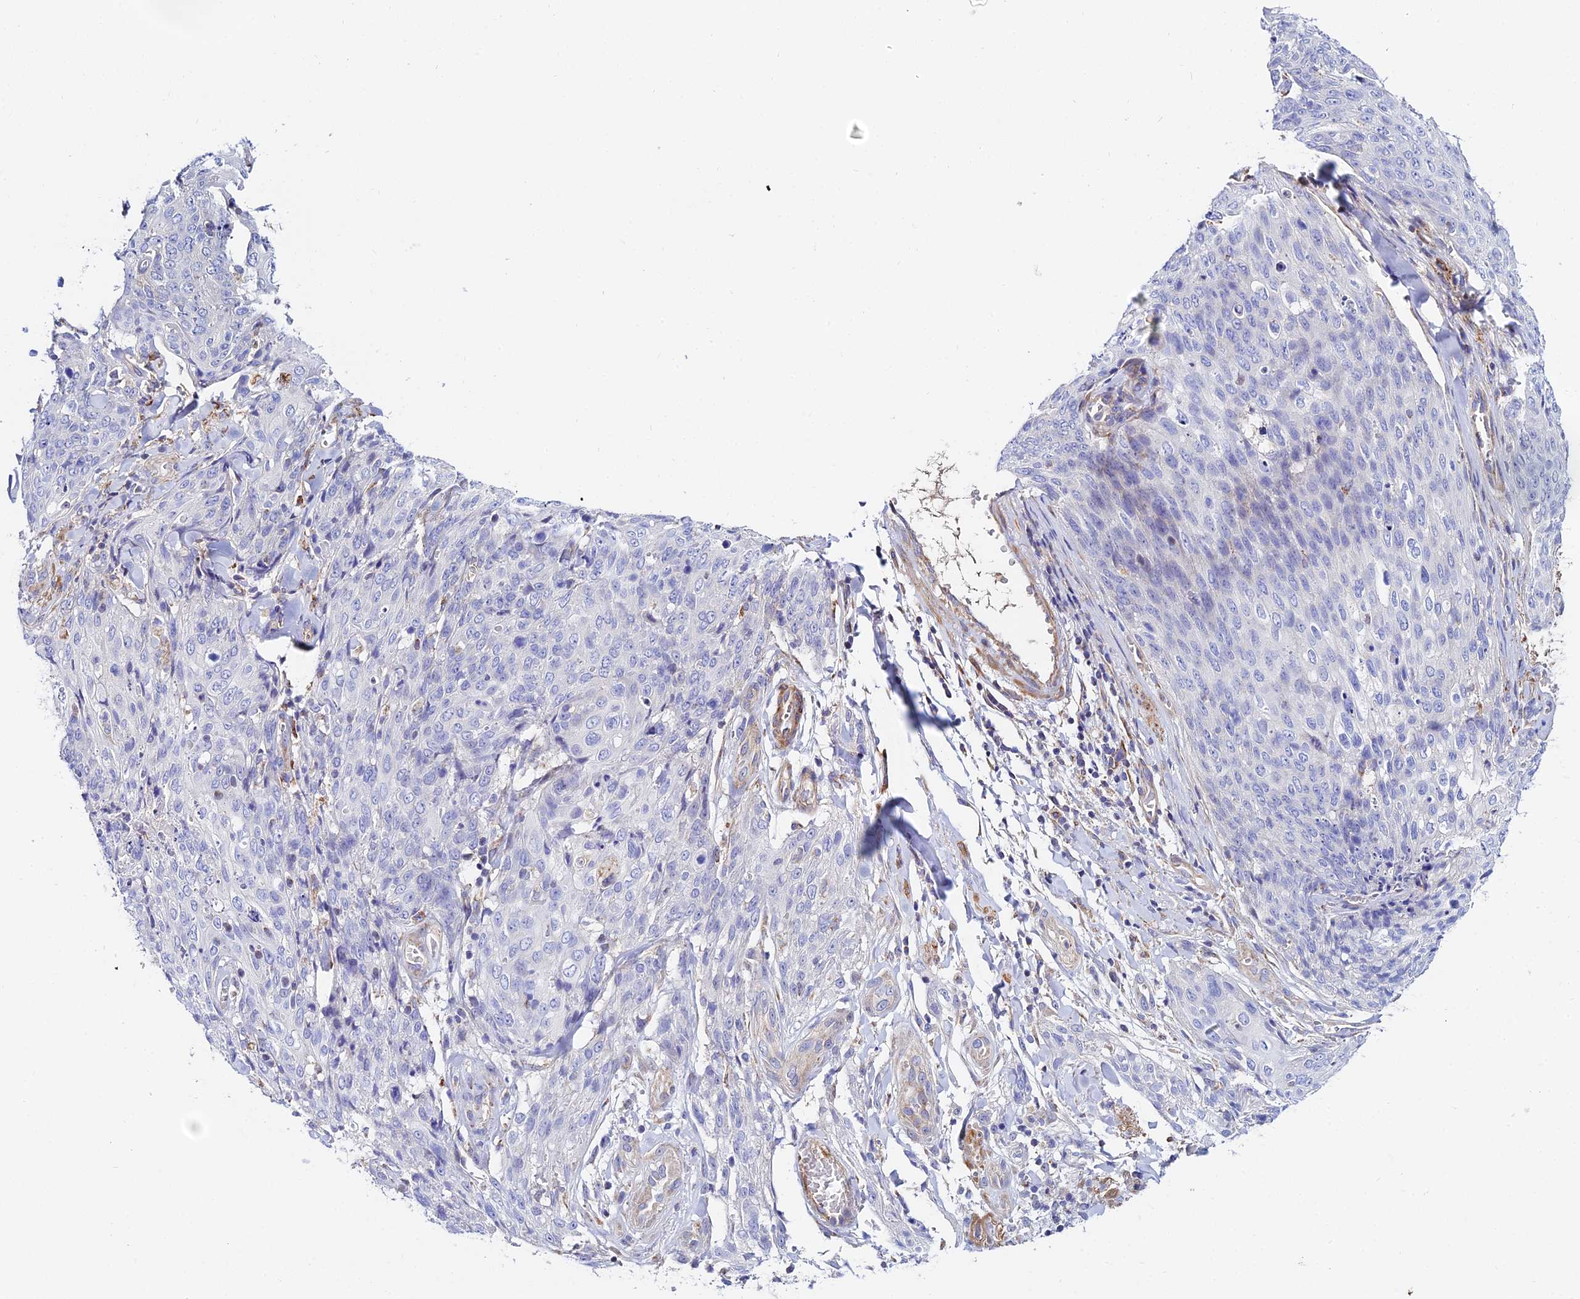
{"staining": {"intensity": "negative", "quantity": "none", "location": "none"}, "tissue": "skin cancer", "cell_type": "Tumor cells", "image_type": "cancer", "snomed": [{"axis": "morphology", "description": "Squamous cell carcinoma, NOS"}, {"axis": "topography", "description": "Skin"}, {"axis": "topography", "description": "Vulva"}], "caption": "This is an IHC photomicrograph of human skin cancer. There is no expression in tumor cells.", "gene": "ACOT2", "patient": {"sex": "female", "age": 85}}